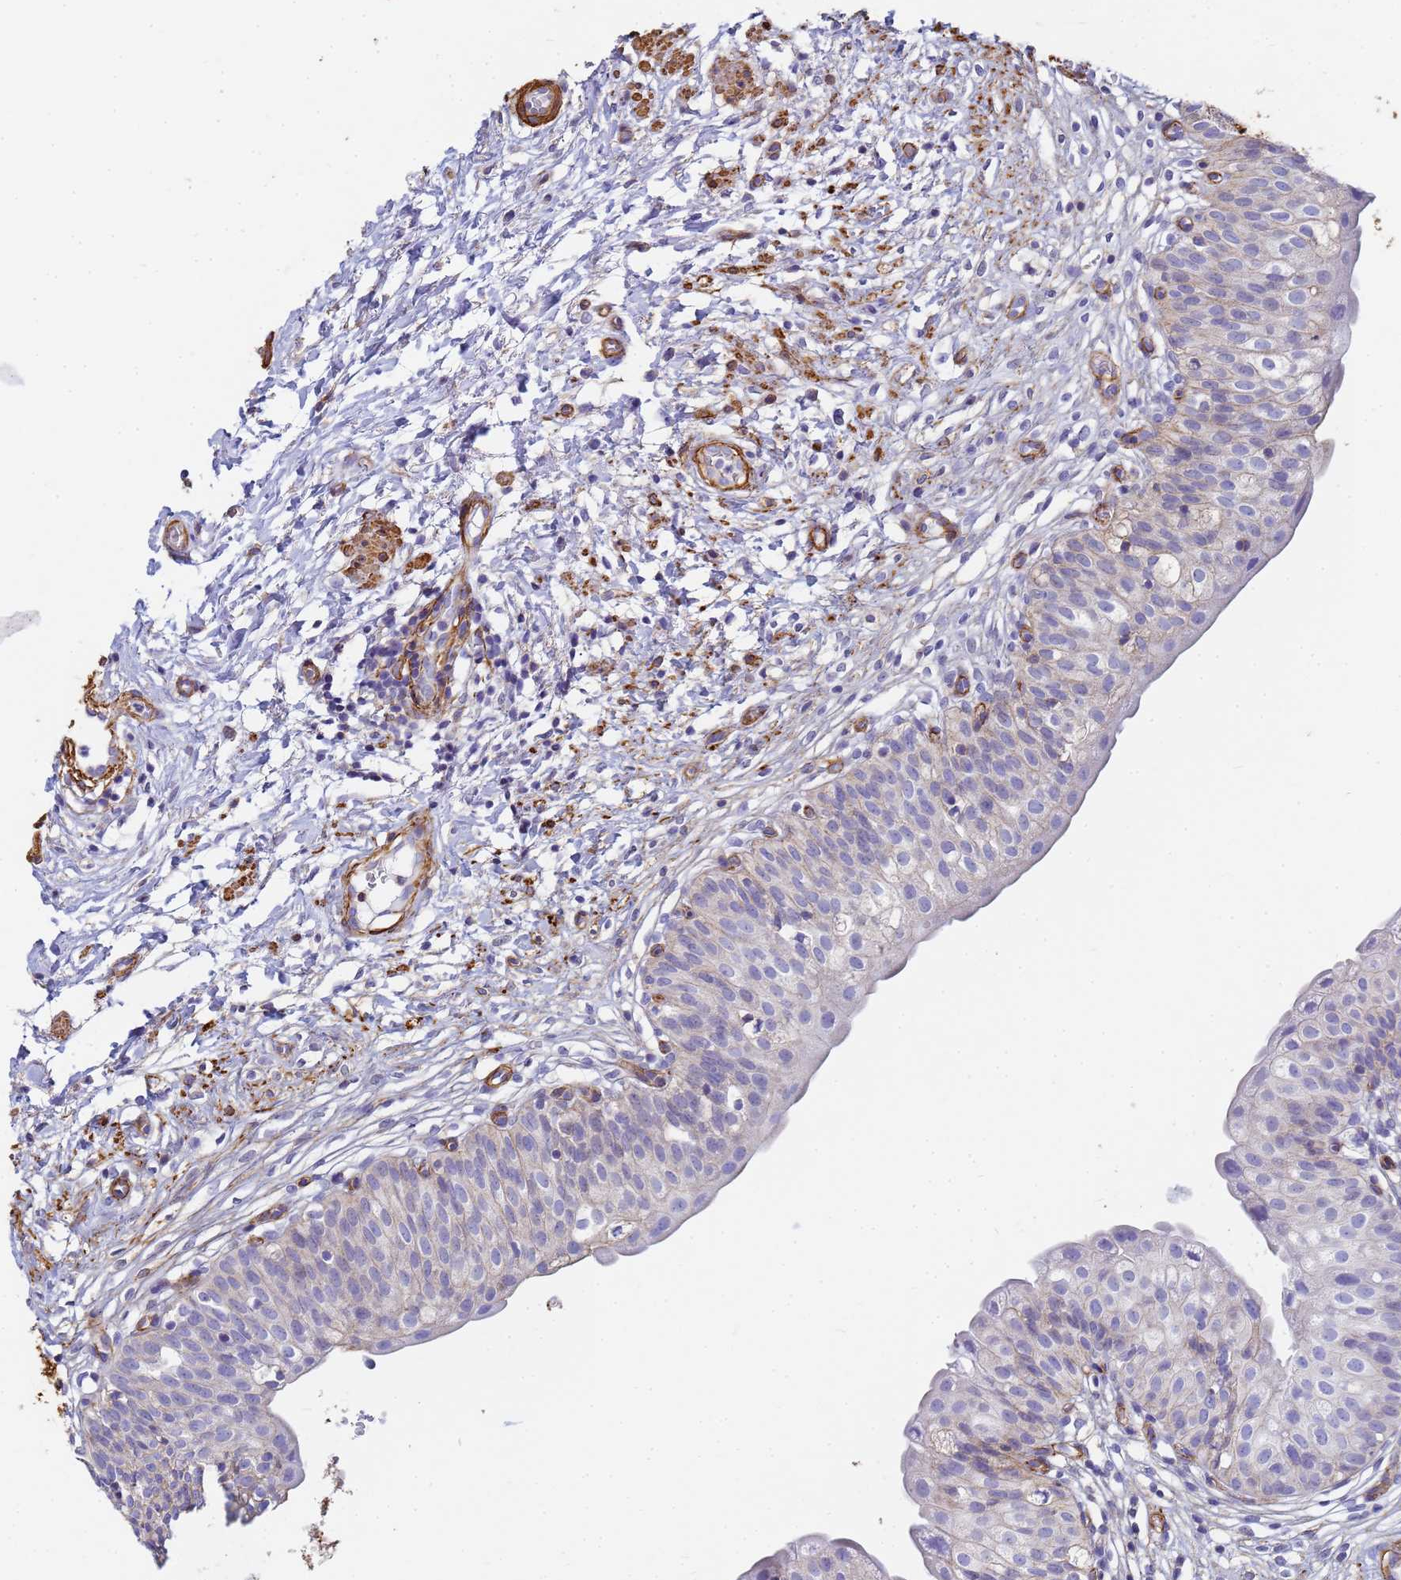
{"staining": {"intensity": "negative", "quantity": "none", "location": "none"}, "tissue": "urinary bladder", "cell_type": "Urothelial cells", "image_type": "normal", "snomed": [{"axis": "morphology", "description": "Normal tissue, NOS"}, {"axis": "topography", "description": "Urinary bladder"}], "caption": "Immunohistochemistry (IHC) micrograph of unremarkable urinary bladder stained for a protein (brown), which shows no staining in urothelial cells.", "gene": "TPM1", "patient": {"sex": "male", "age": 55}}